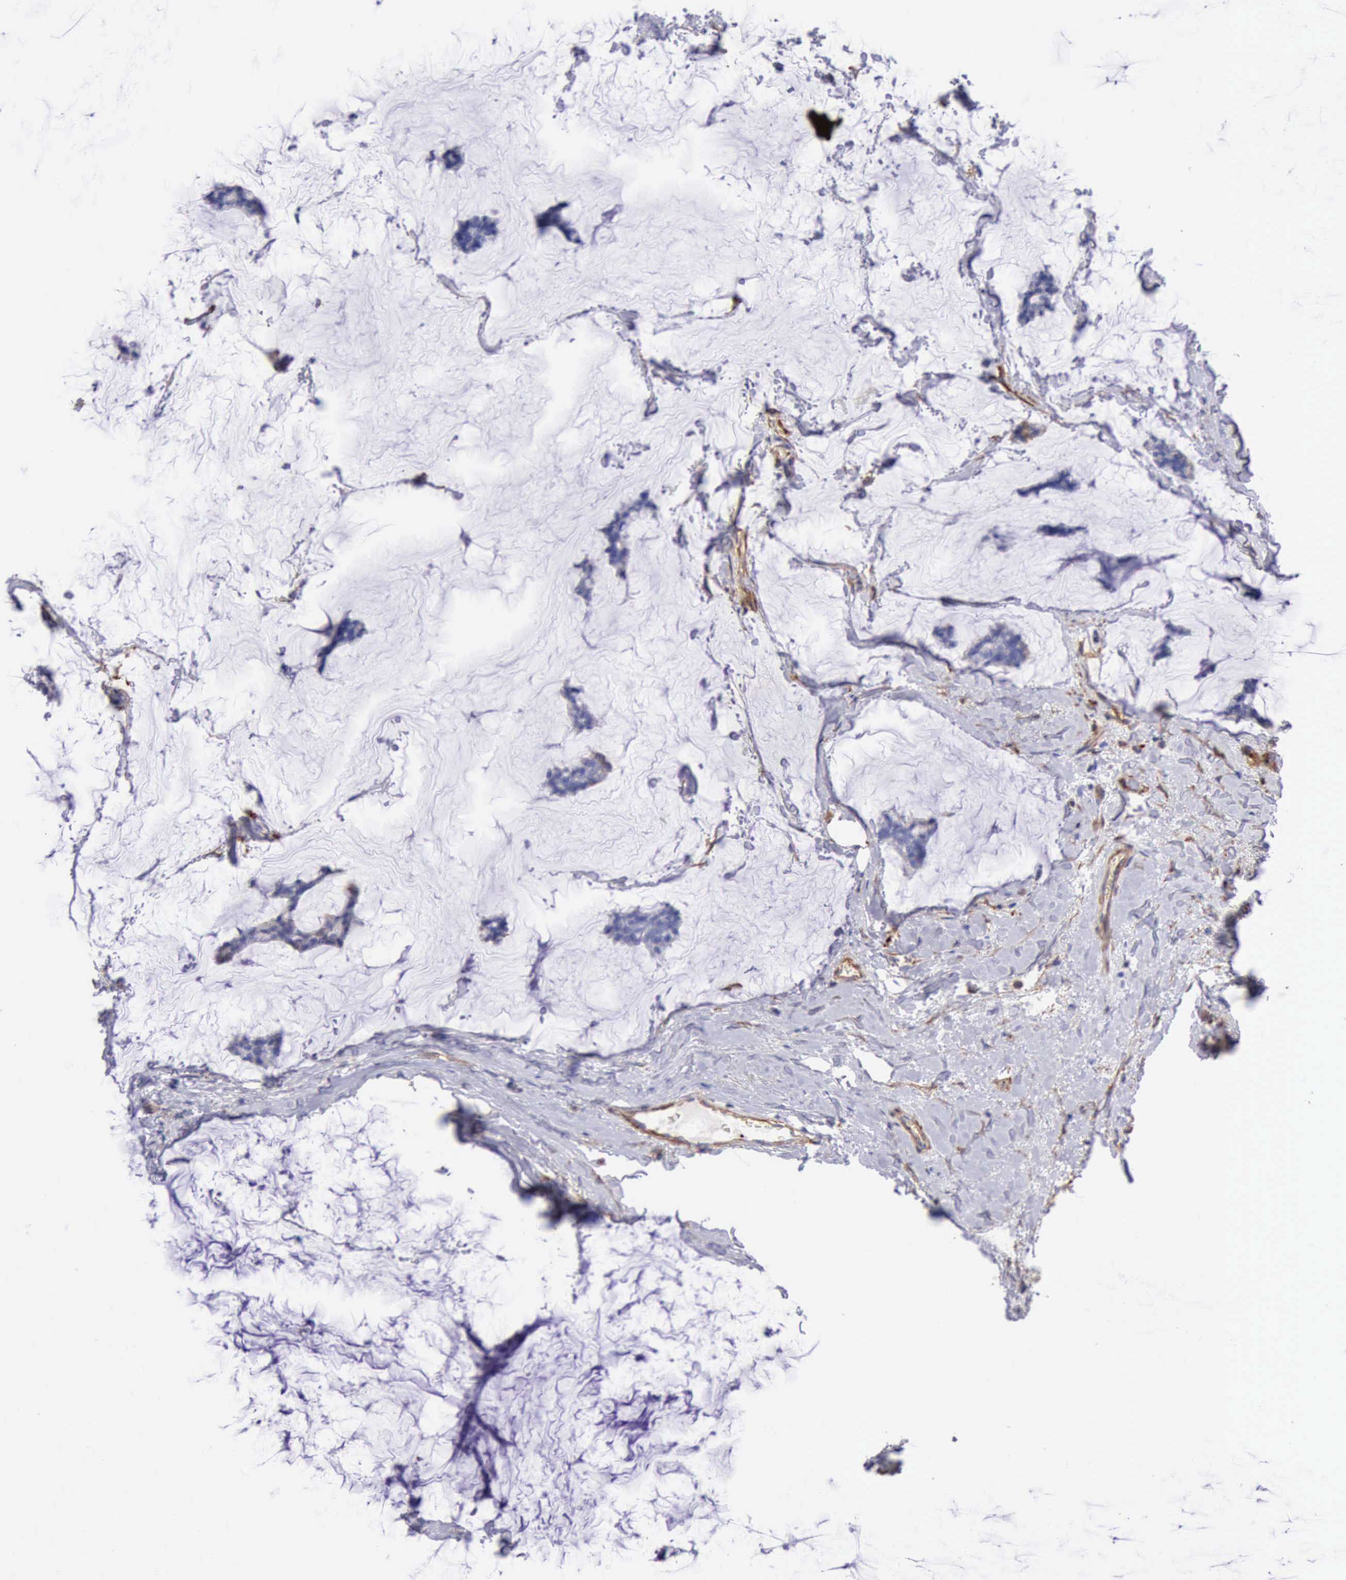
{"staining": {"intensity": "negative", "quantity": "none", "location": "none"}, "tissue": "breast cancer", "cell_type": "Tumor cells", "image_type": "cancer", "snomed": [{"axis": "morphology", "description": "Duct carcinoma"}, {"axis": "topography", "description": "Breast"}], "caption": "Immunohistochemical staining of human breast cancer demonstrates no significant expression in tumor cells.", "gene": "FLNA", "patient": {"sex": "female", "age": 93}}